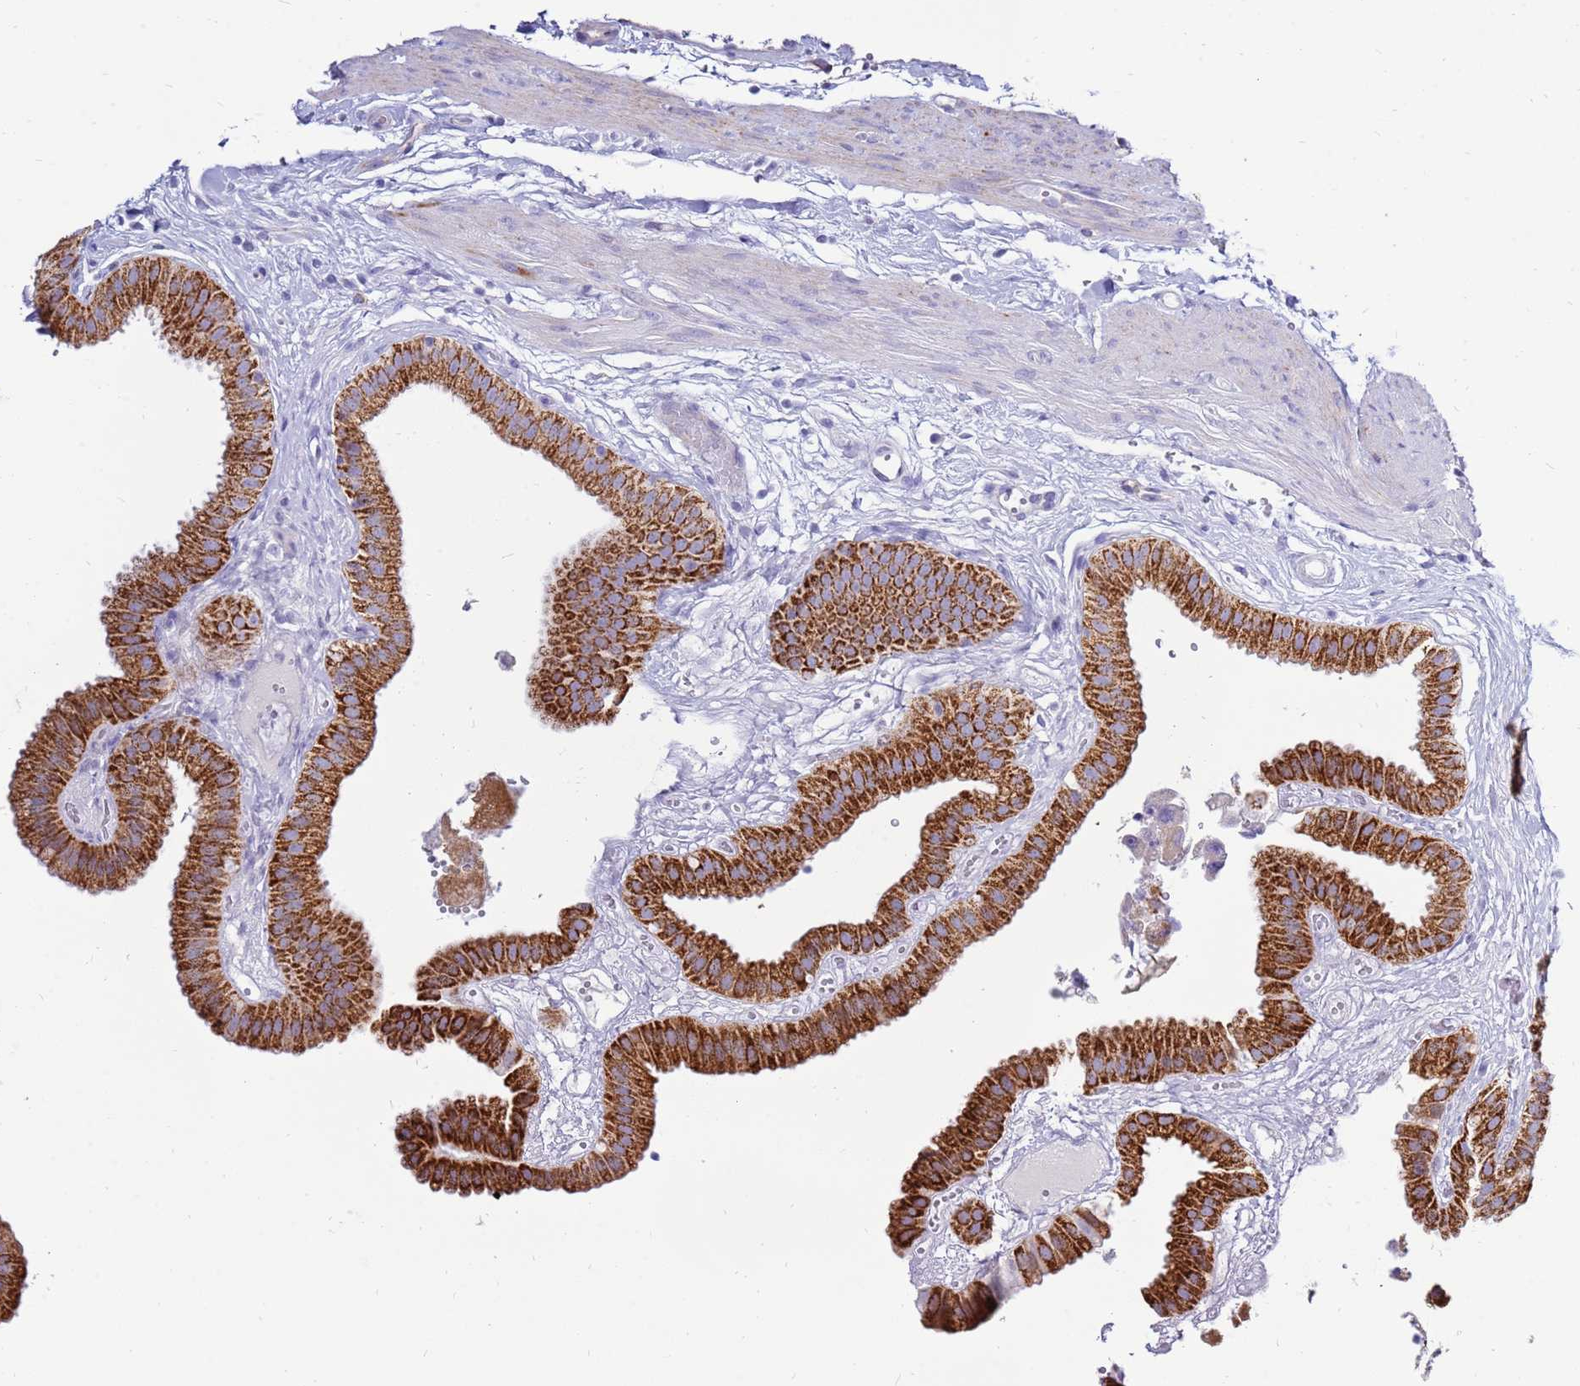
{"staining": {"intensity": "strong", "quantity": "25%-75%", "location": "cytoplasmic/membranous"}, "tissue": "gallbladder", "cell_type": "Glandular cells", "image_type": "normal", "snomed": [{"axis": "morphology", "description": "Normal tissue, NOS"}, {"axis": "topography", "description": "Gallbladder"}], "caption": "A brown stain labels strong cytoplasmic/membranous positivity of a protein in glandular cells of unremarkable gallbladder.", "gene": "IGF1R", "patient": {"sex": "female", "age": 61}}